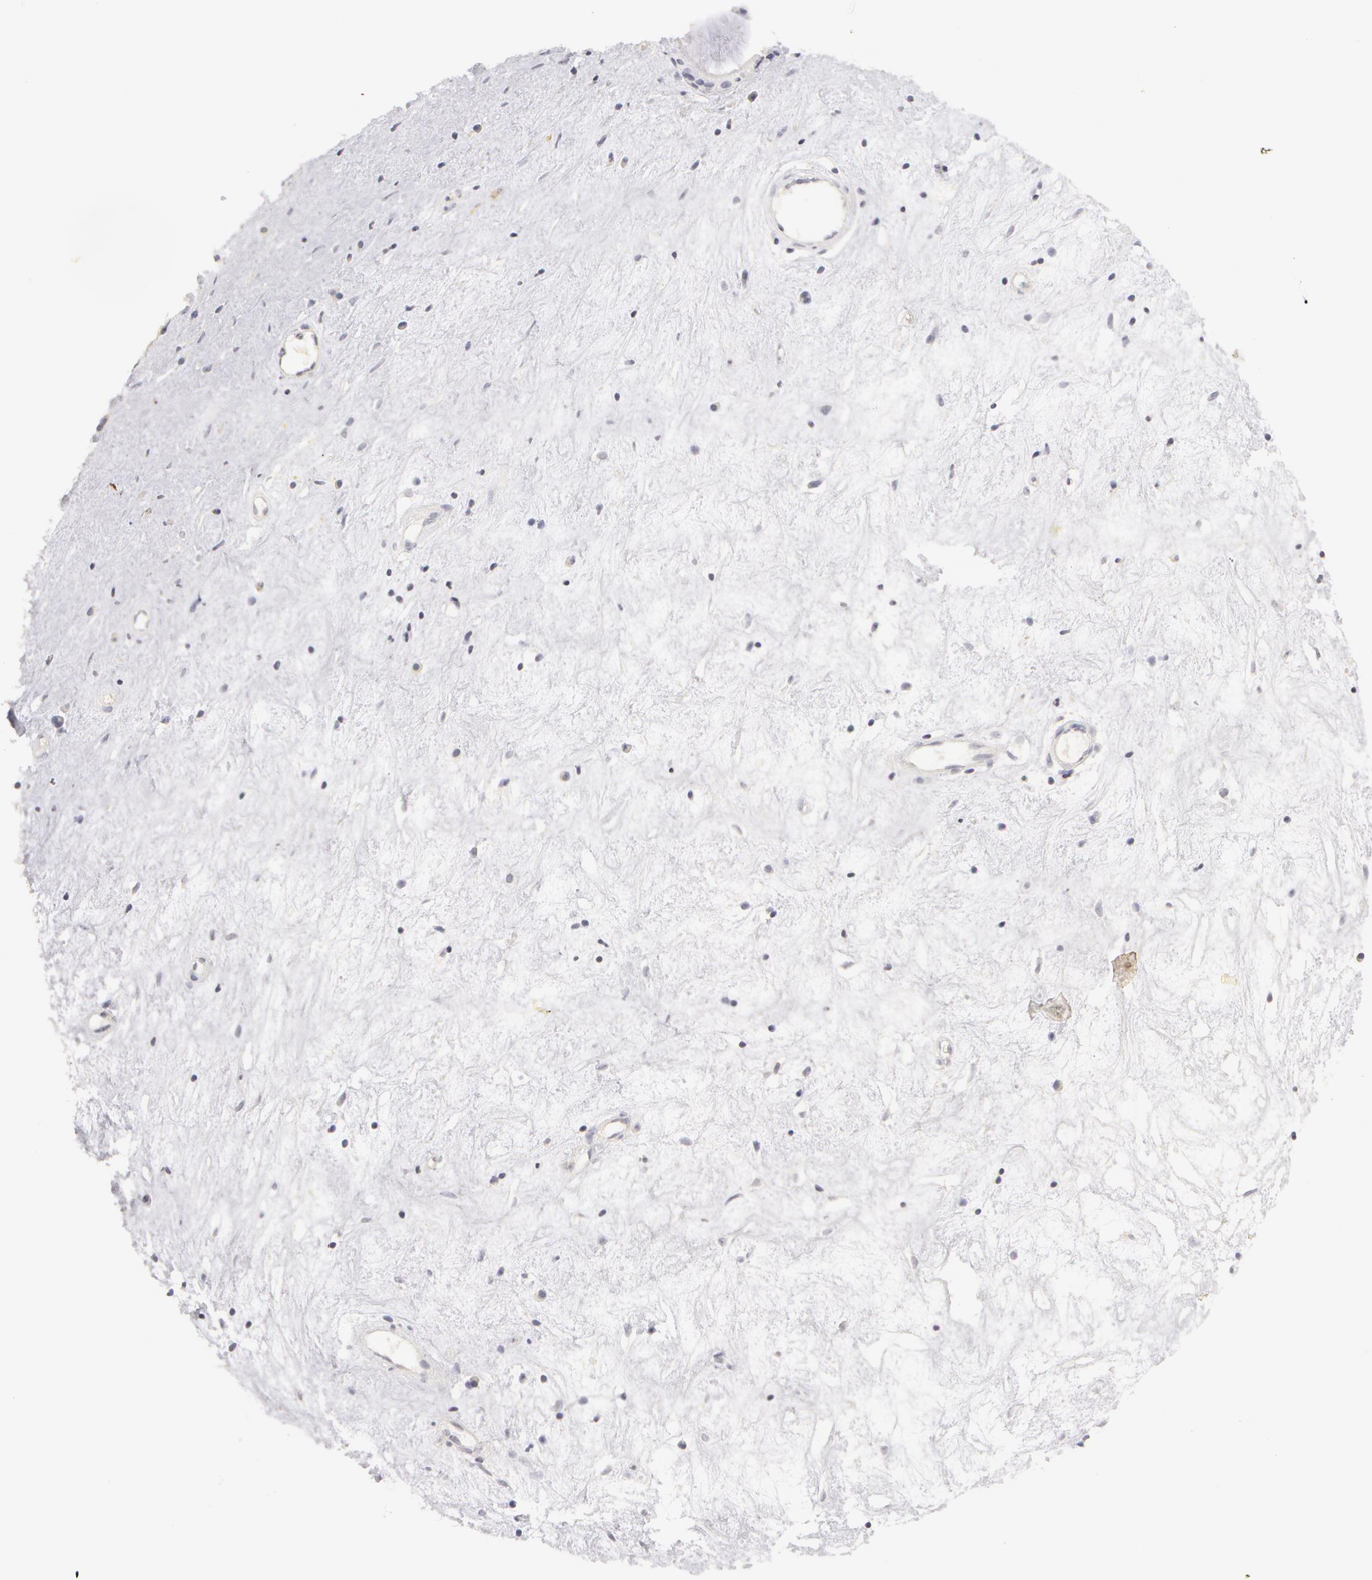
{"staining": {"intensity": "negative", "quantity": "none", "location": "none"}, "tissue": "nasopharynx", "cell_type": "Respiratory epithelial cells", "image_type": "normal", "snomed": [{"axis": "morphology", "description": "Normal tissue, NOS"}, {"axis": "topography", "description": "Nasopharynx"}], "caption": "The histopathology image demonstrates no staining of respiratory epithelial cells in unremarkable nasopharynx. (DAB (3,3'-diaminobenzidine) immunohistochemistry with hematoxylin counter stain).", "gene": "ABCB1", "patient": {"sex": "female", "age": 78}}